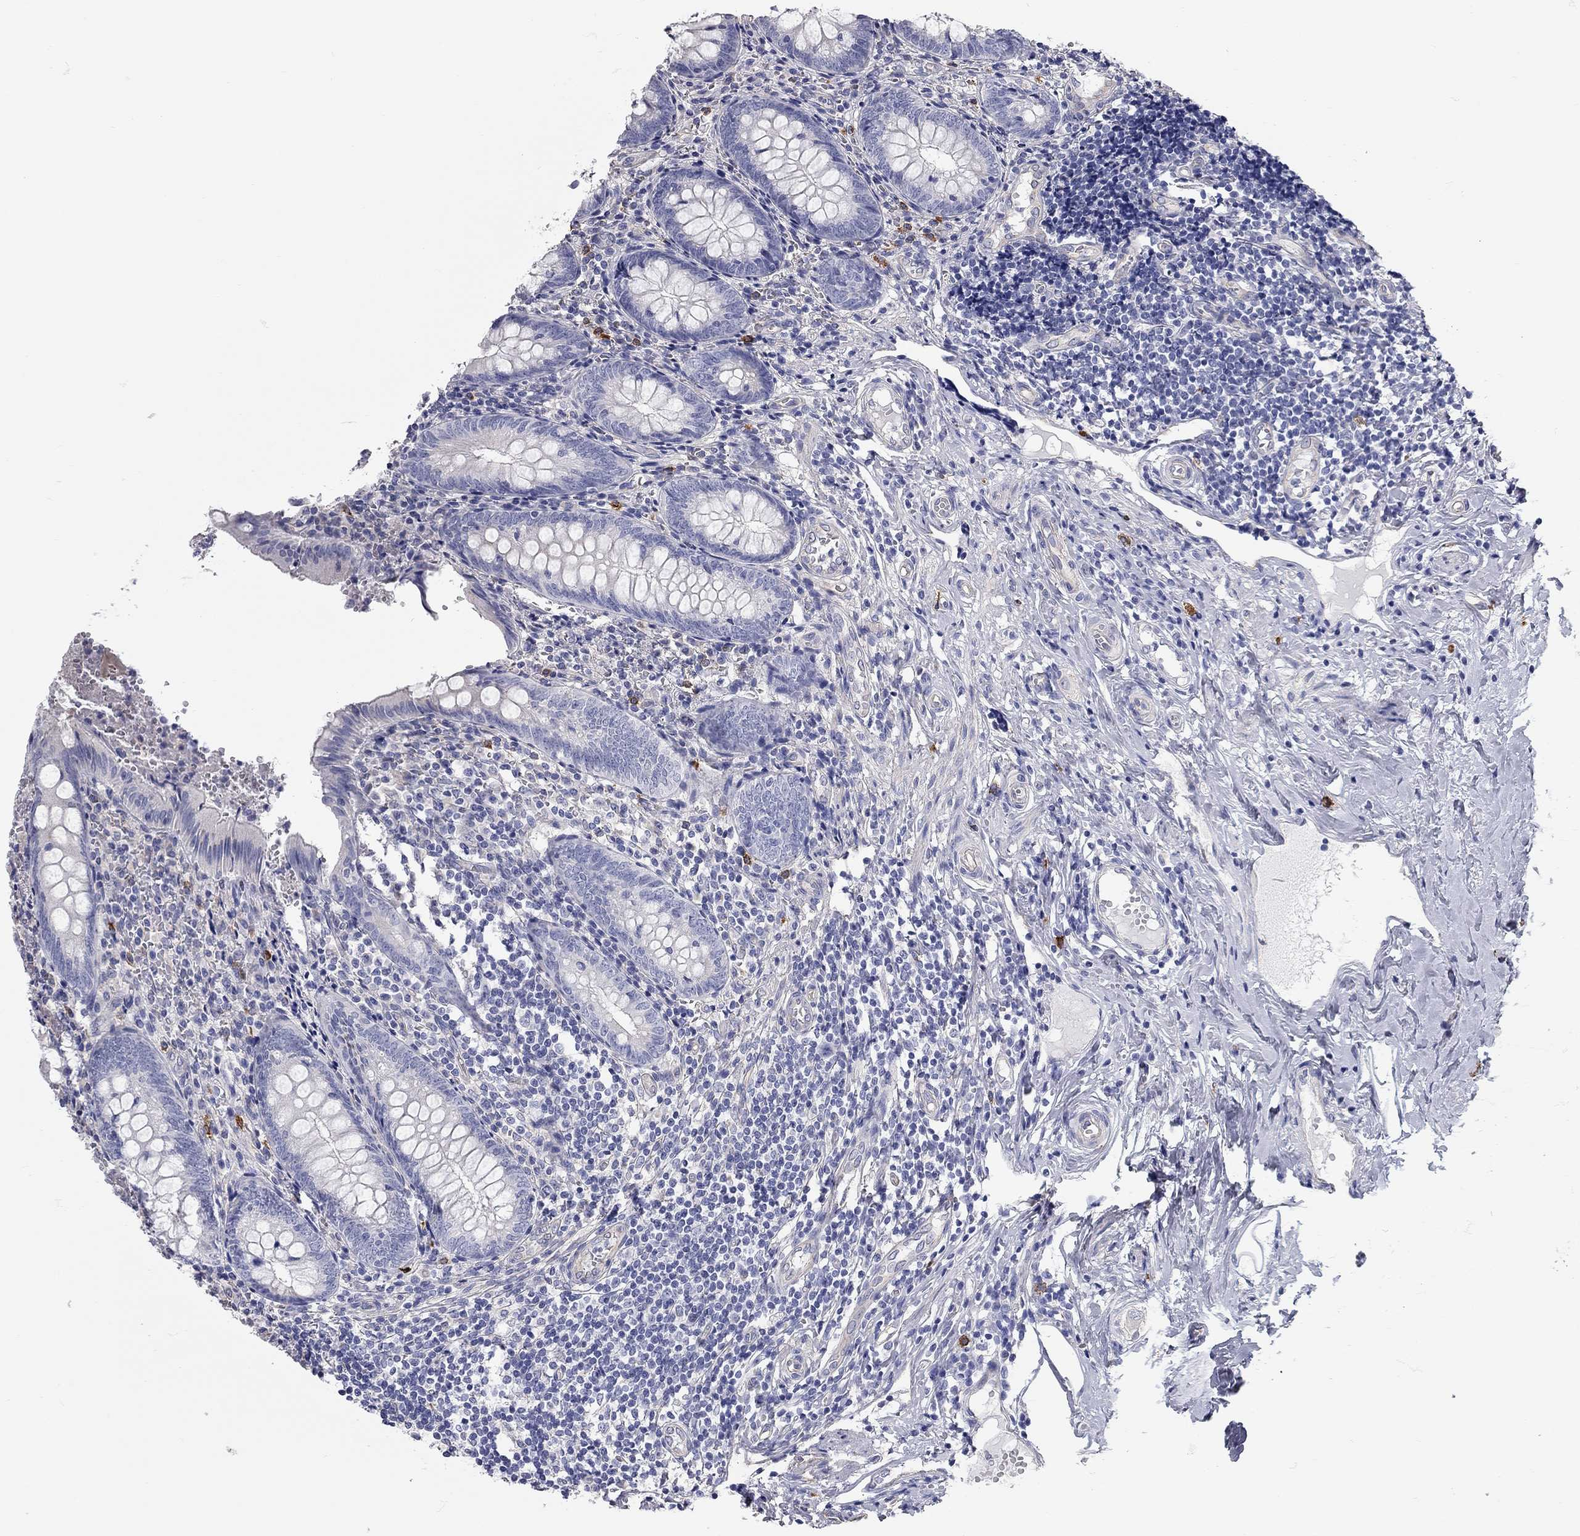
{"staining": {"intensity": "negative", "quantity": "none", "location": "none"}, "tissue": "appendix", "cell_type": "Glandular cells", "image_type": "normal", "snomed": [{"axis": "morphology", "description": "Normal tissue, NOS"}, {"axis": "topography", "description": "Appendix"}], "caption": "An image of human appendix is negative for staining in glandular cells. (Stains: DAB immunohistochemistry with hematoxylin counter stain, Microscopy: brightfield microscopy at high magnification).", "gene": "C10orf90", "patient": {"sex": "female", "age": 23}}